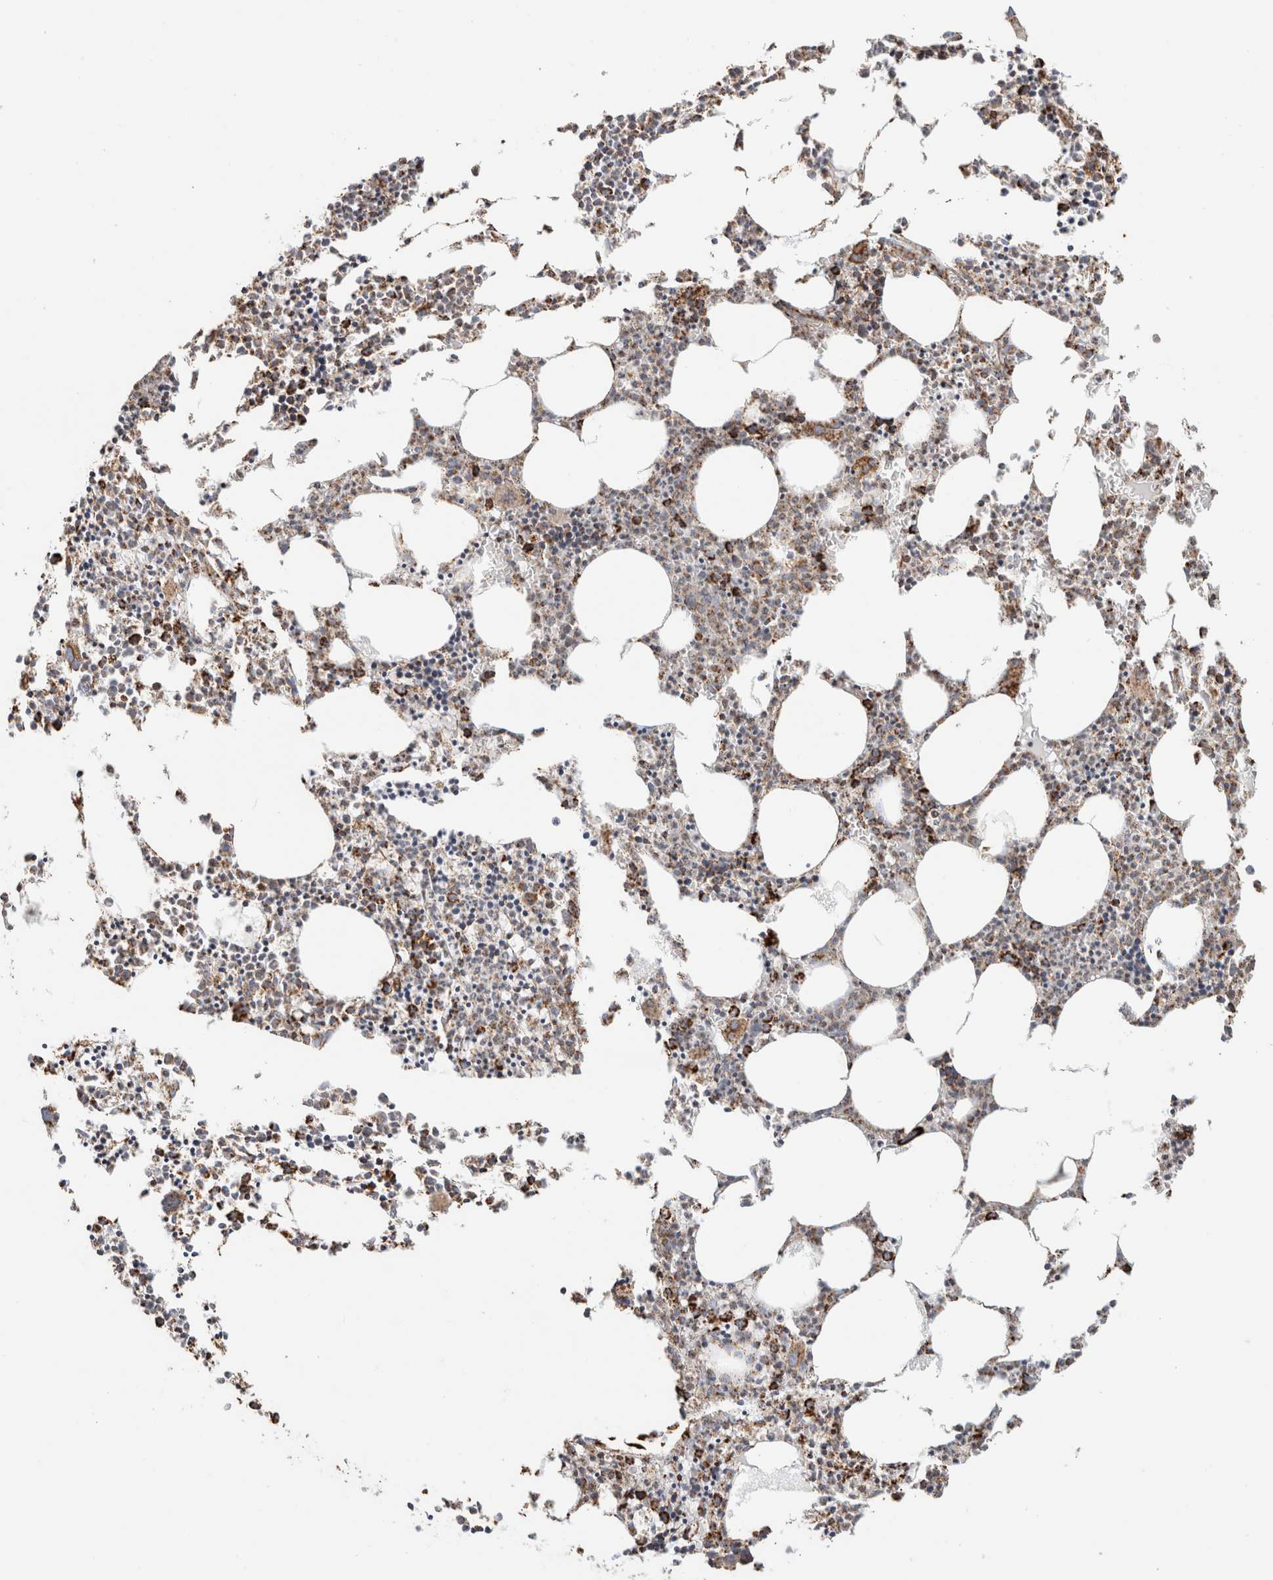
{"staining": {"intensity": "moderate", "quantity": "25%-75%", "location": "cytoplasmic/membranous"}, "tissue": "bone marrow", "cell_type": "Hematopoietic cells", "image_type": "normal", "snomed": [{"axis": "morphology", "description": "Normal tissue, NOS"}, {"axis": "morphology", "description": "Inflammation, NOS"}, {"axis": "topography", "description": "Bone marrow"}], "caption": "The histopathology image shows immunohistochemical staining of benign bone marrow. There is moderate cytoplasmic/membranous staining is seen in about 25%-75% of hematopoietic cells.", "gene": "C1QBP", "patient": {"sex": "female", "age": 62}}